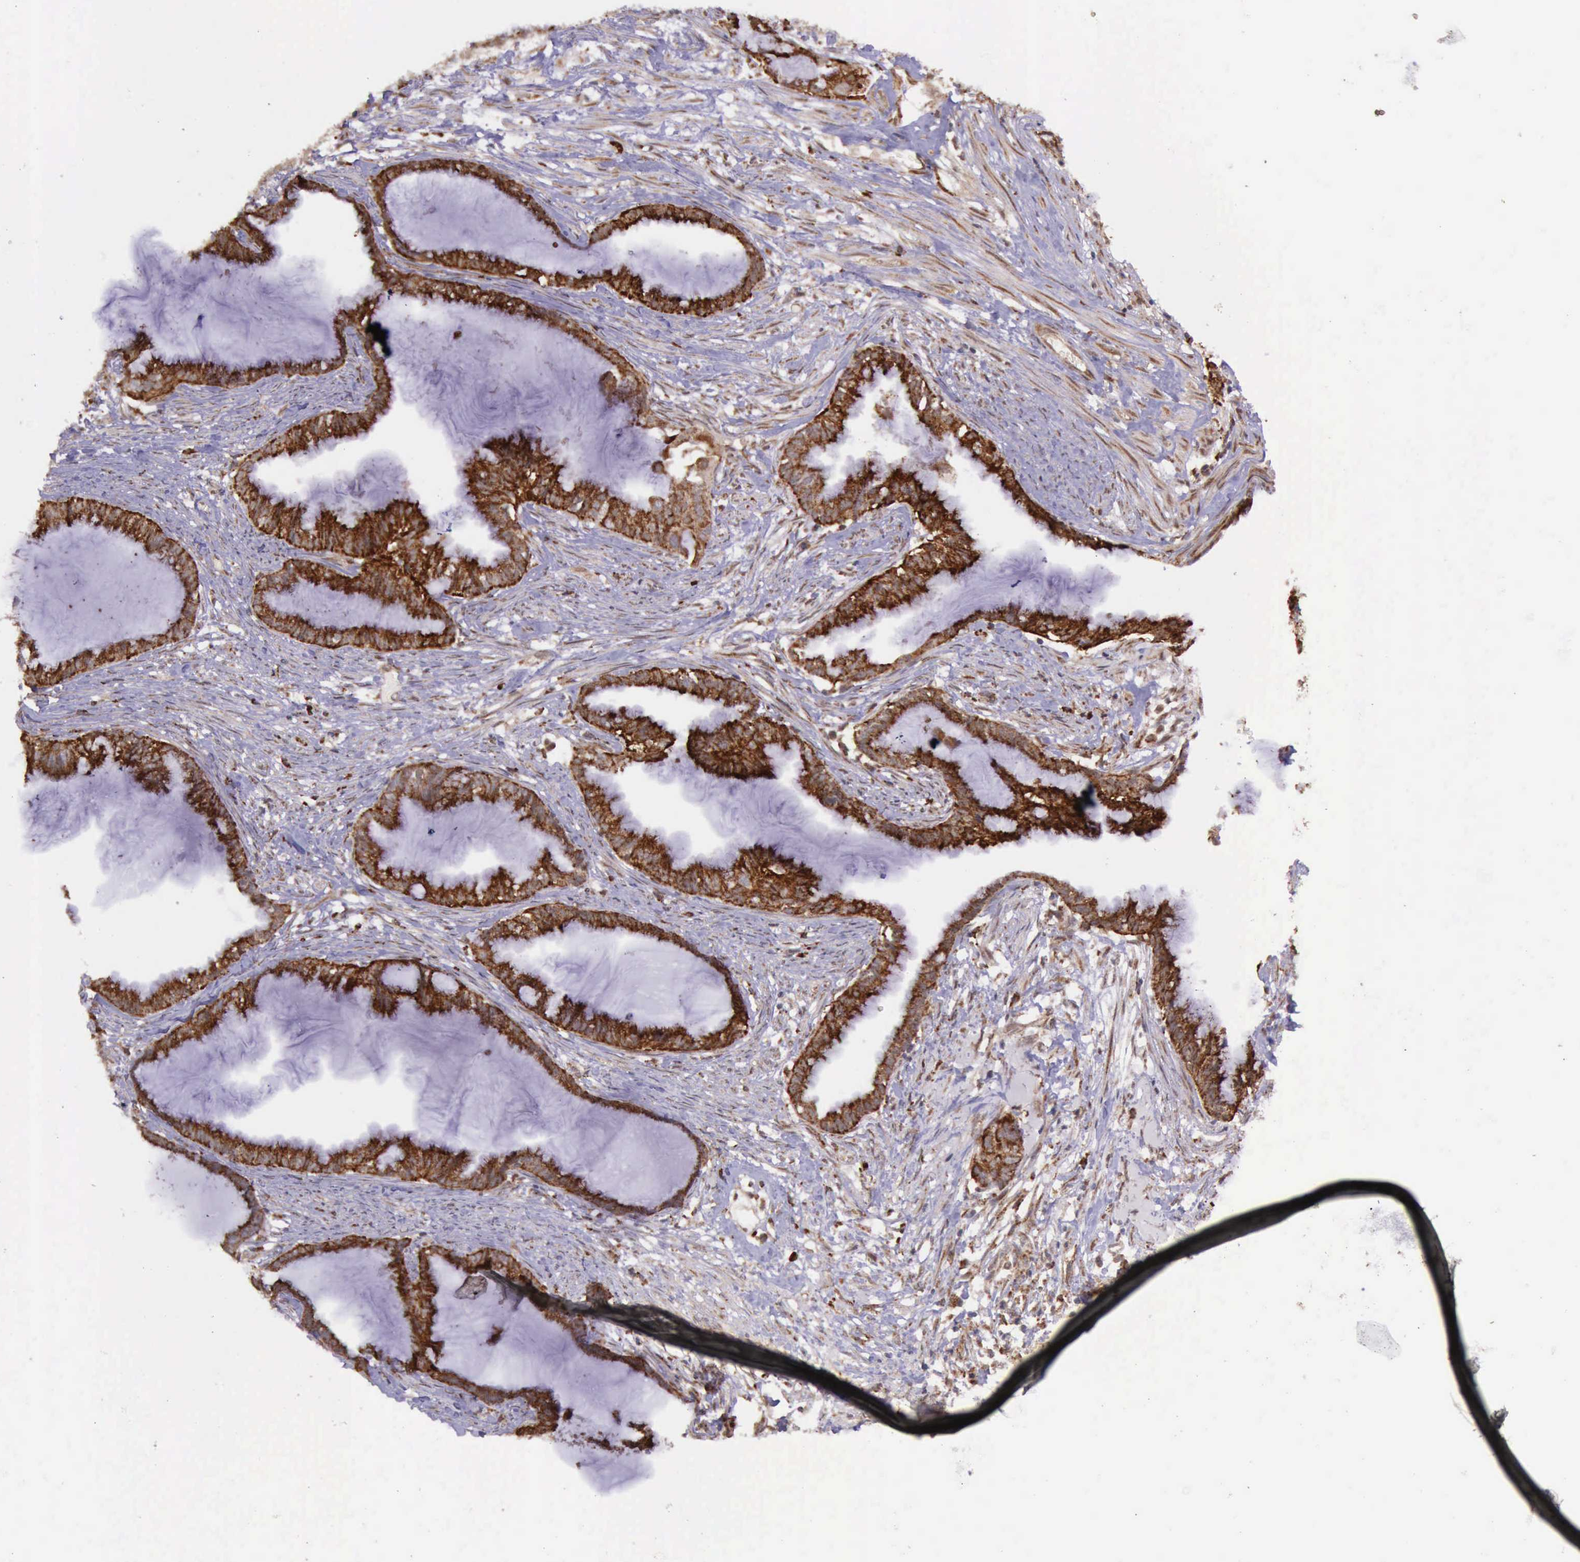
{"staining": {"intensity": "strong", "quantity": ">75%", "location": "cytoplasmic/membranous"}, "tissue": "endometrial cancer", "cell_type": "Tumor cells", "image_type": "cancer", "snomed": [{"axis": "morphology", "description": "Adenocarcinoma, NOS"}, {"axis": "topography", "description": "Endometrium"}], "caption": "Protein expression analysis of human endometrial cancer (adenocarcinoma) reveals strong cytoplasmic/membranous positivity in approximately >75% of tumor cells.", "gene": "ARMCX3", "patient": {"sex": "female", "age": 86}}